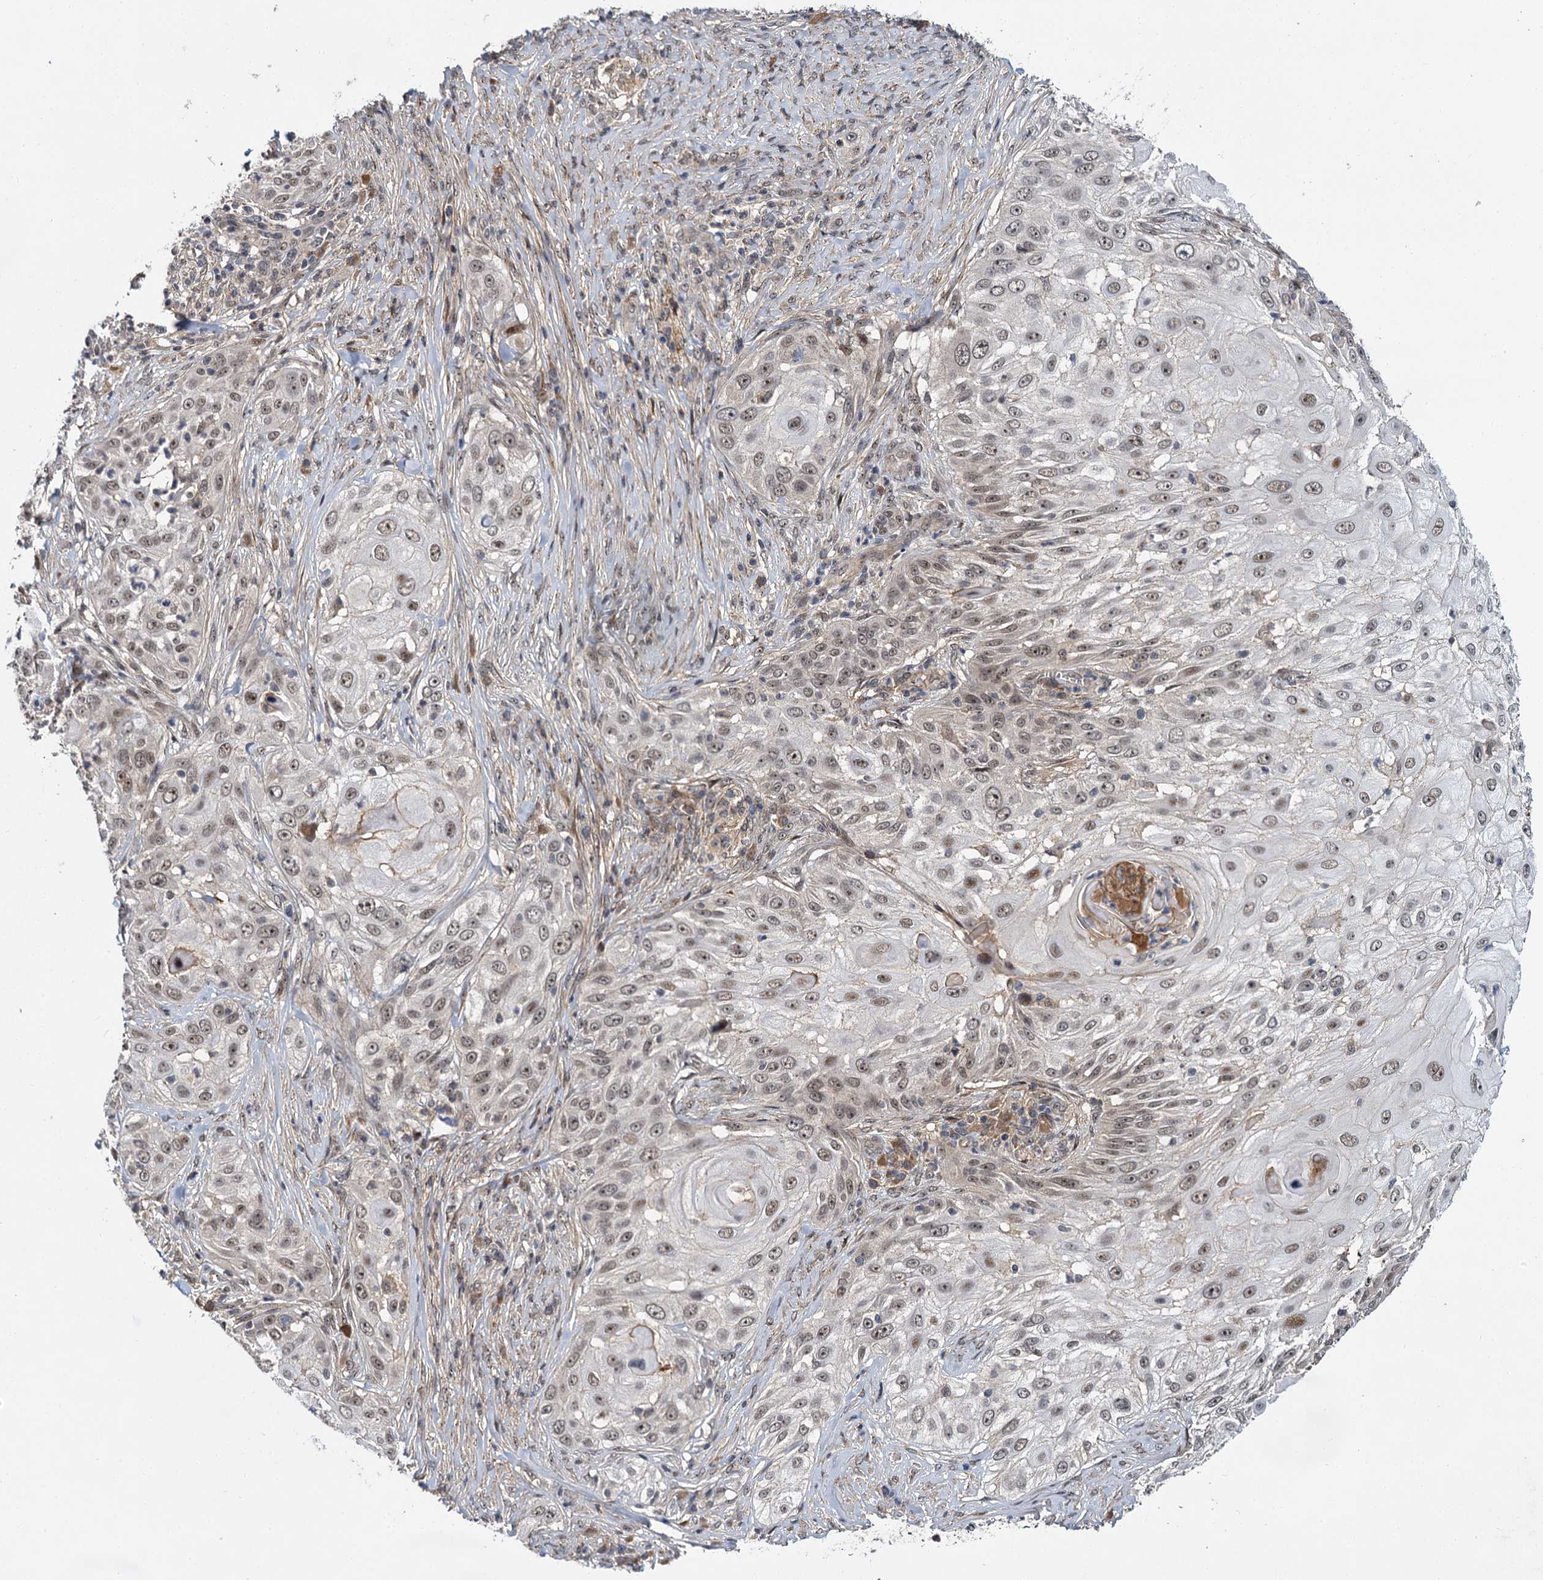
{"staining": {"intensity": "weak", "quantity": ">75%", "location": "nuclear"}, "tissue": "skin cancer", "cell_type": "Tumor cells", "image_type": "cancer", "snomed": [{"axis": "morphology", "description": "Squamous cell carcinoma, NOS"}, {"axis": "topography", "description": "Skin"}], "caption": "This is an image of immunohistochemistry (IHC) staining of squamous cell carcinoma (skin), which shows weak expression in the nuclear of tumor cells.", "gene": "MBD6", "patient": {"sex": "female", "age": 44}}